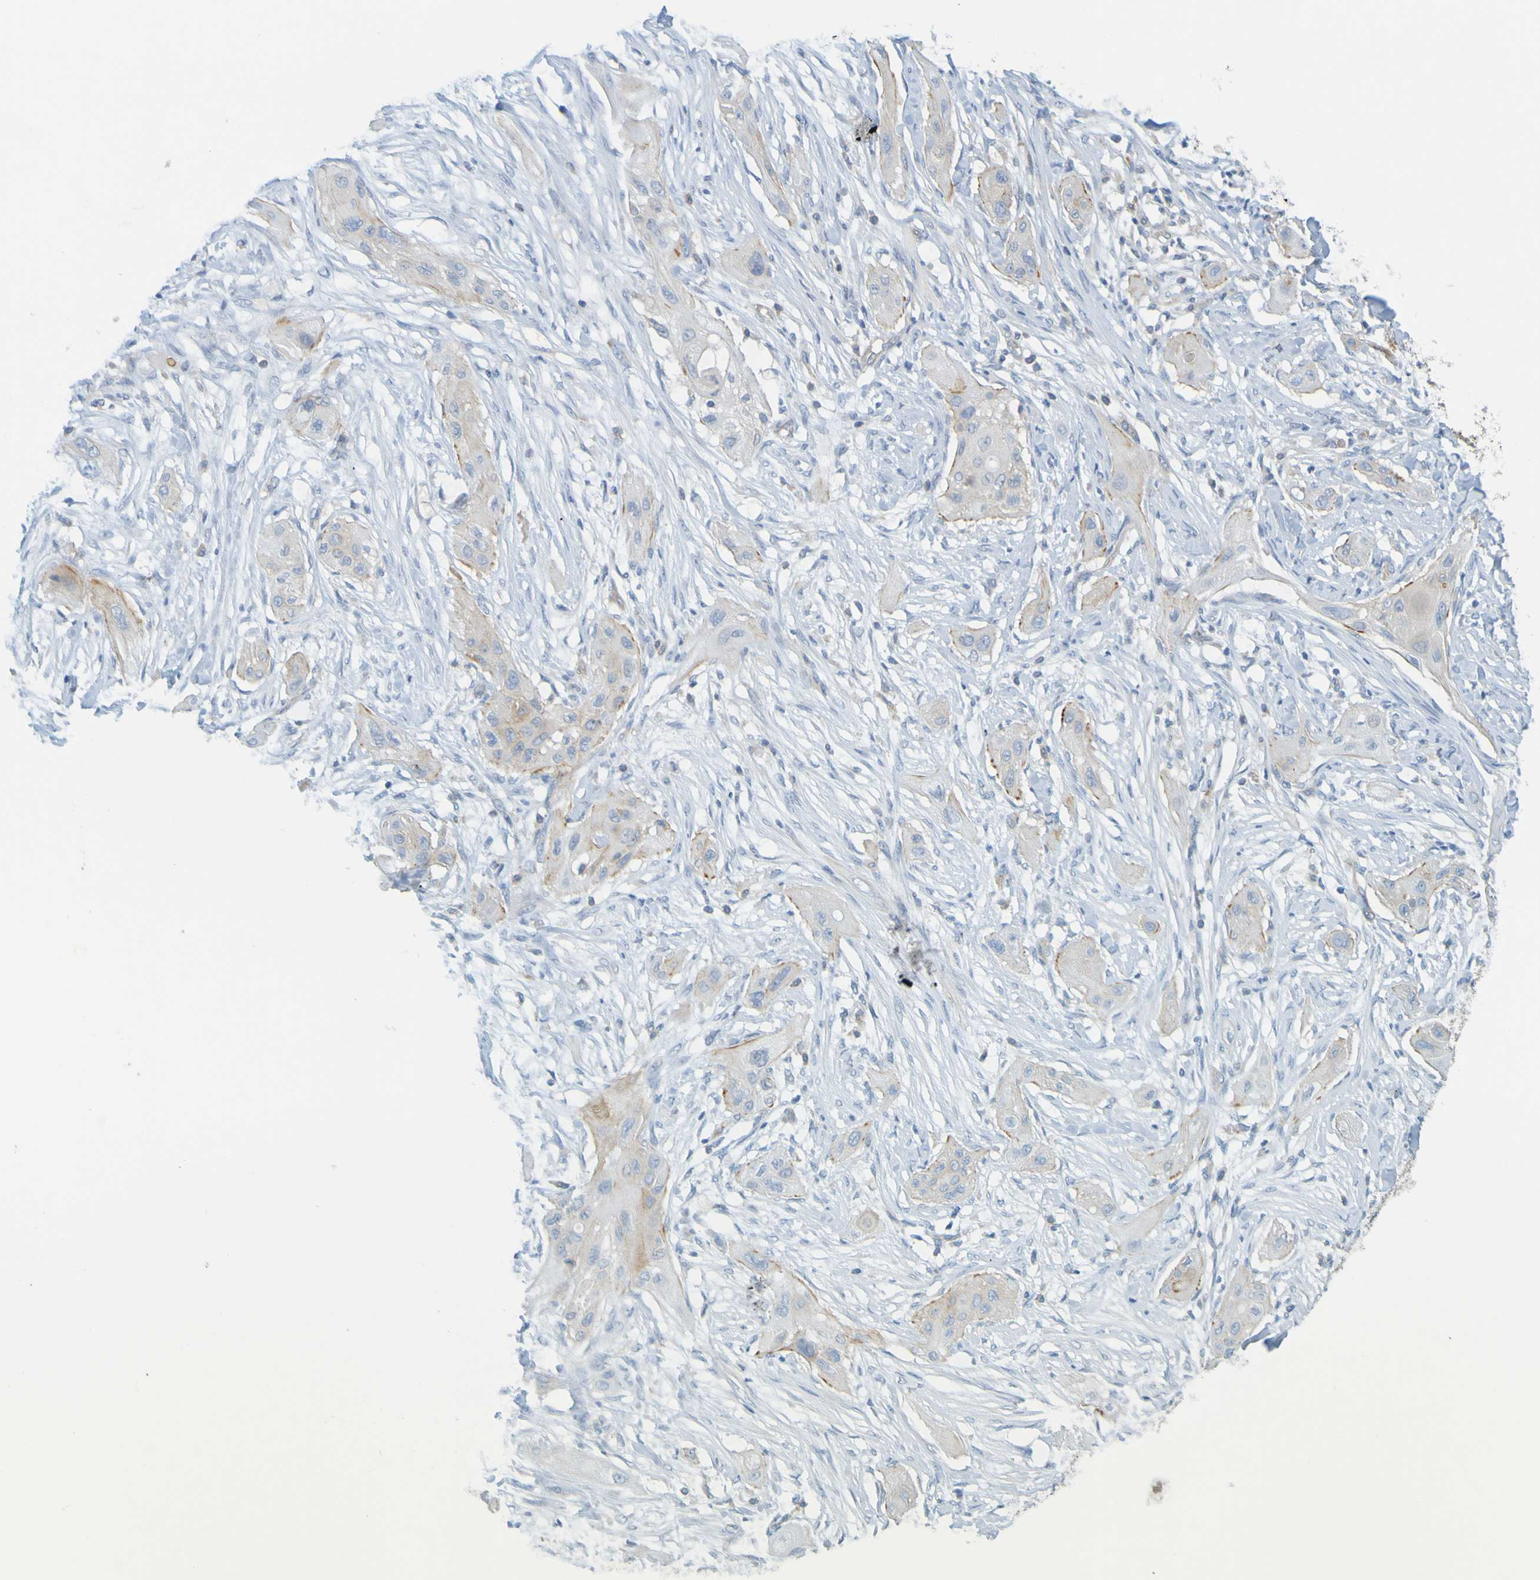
{"staining": {"intensity": "weak", "quantity": ">75%", "location": "cytoplasmic/membranous"}, "tissue": "lung cancer", "cell_type": "Tumor cells", "image_type": "cancer", "snomed": [{"axis": "morphology", "description": "Squamous cell carcinoma, NOS"}, {"axis": "topography", "description": "Lung"}], "caption": "Lung squamous cell carcinoma stained with IHC displays weak cytoplasmic/membranous staining in about >75% of tumor cells.", "gene": "APPL1", "patient": {"sex": "female", "age": 47}}